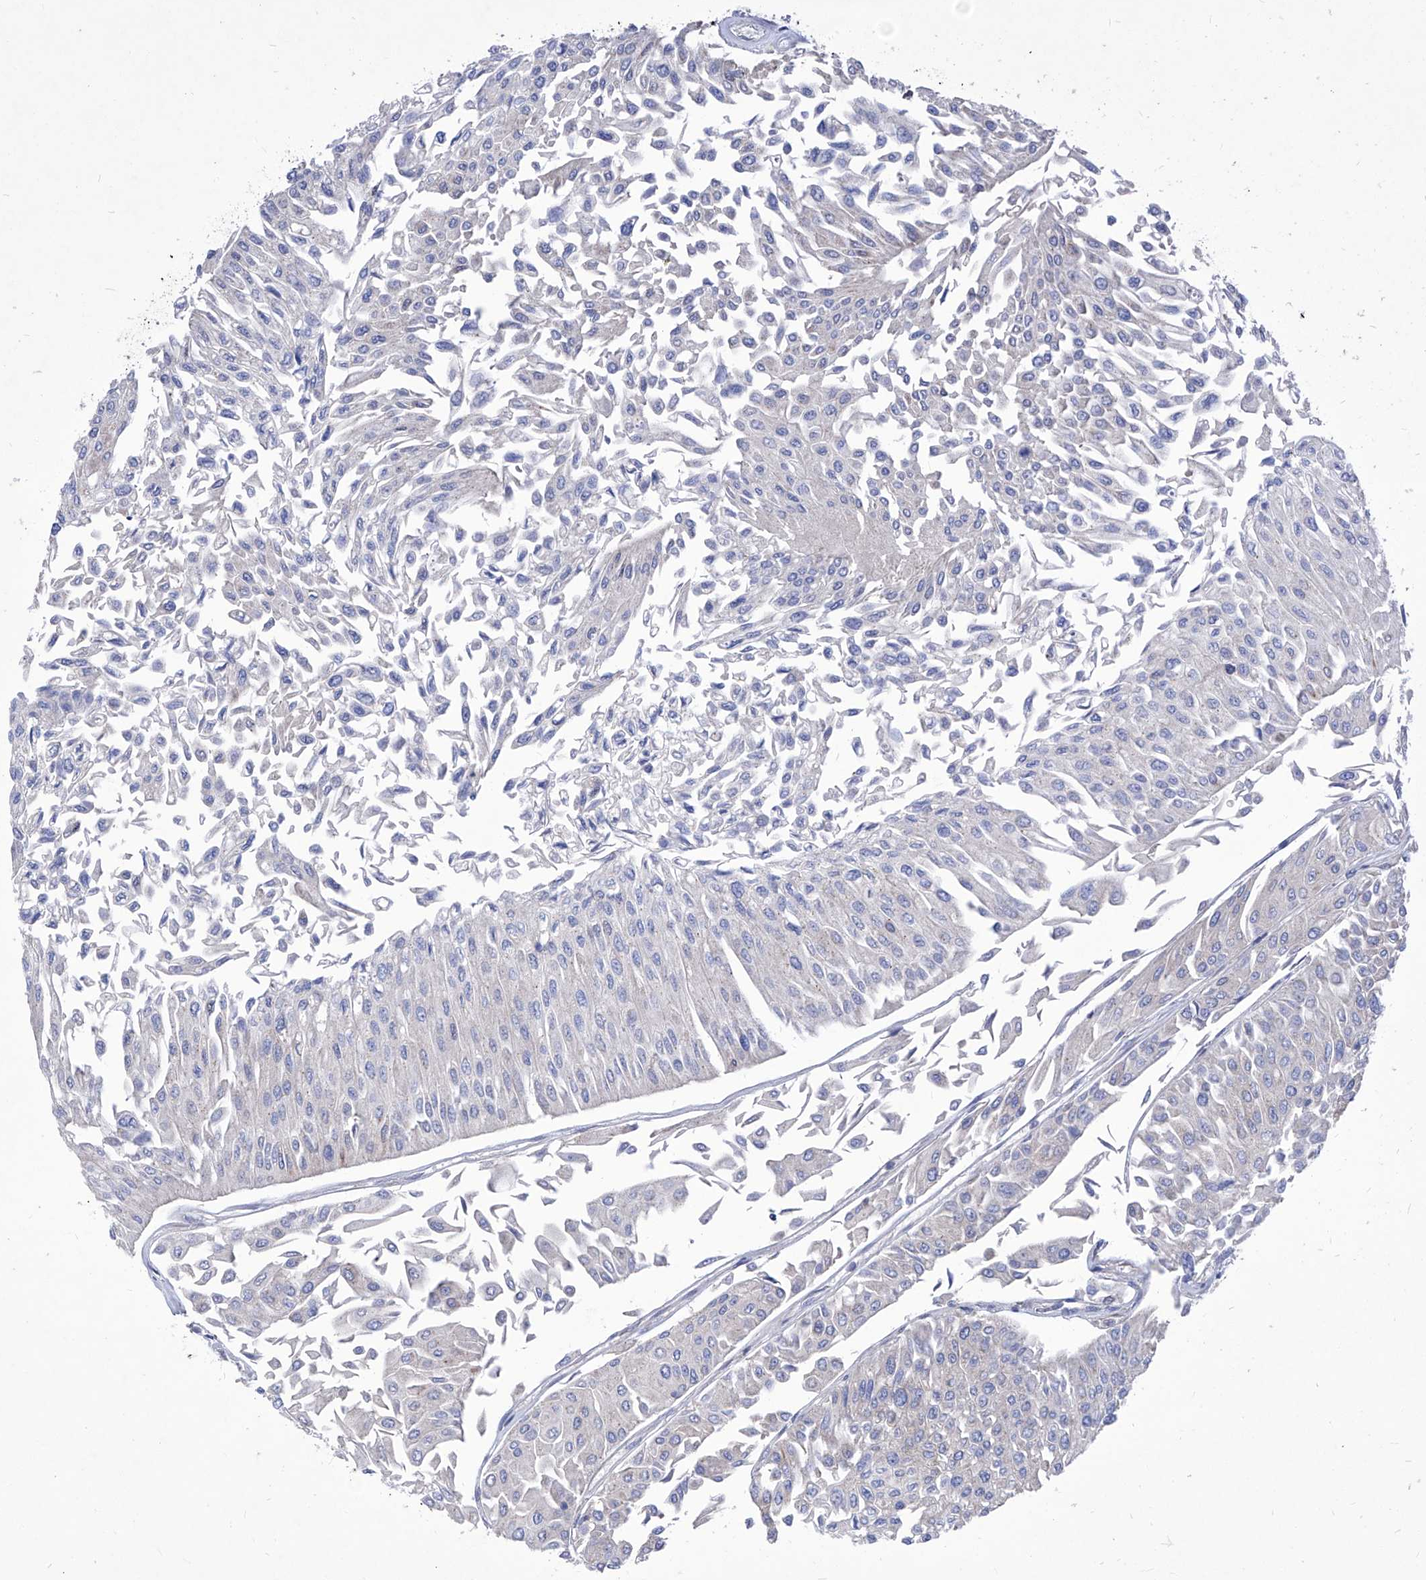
{"staining": {"intensity": "negative", "quantity": "none", "location": "none"}, "tissue": "urothelial cancer", "cell_type": "Tumor cells", "image_type": "cancer", "snomed": [{"axis": "morphology", "description": "Urothelial carcinoma, Low grade"}, {"axis": "topography", "description": "Urinary bladder"}], "caption": "Protein analysis of urothelial cancer displays no significant staining in tumor cells.", "gene": "KTI12", "patient": {"sex": "male", "age": 67}}